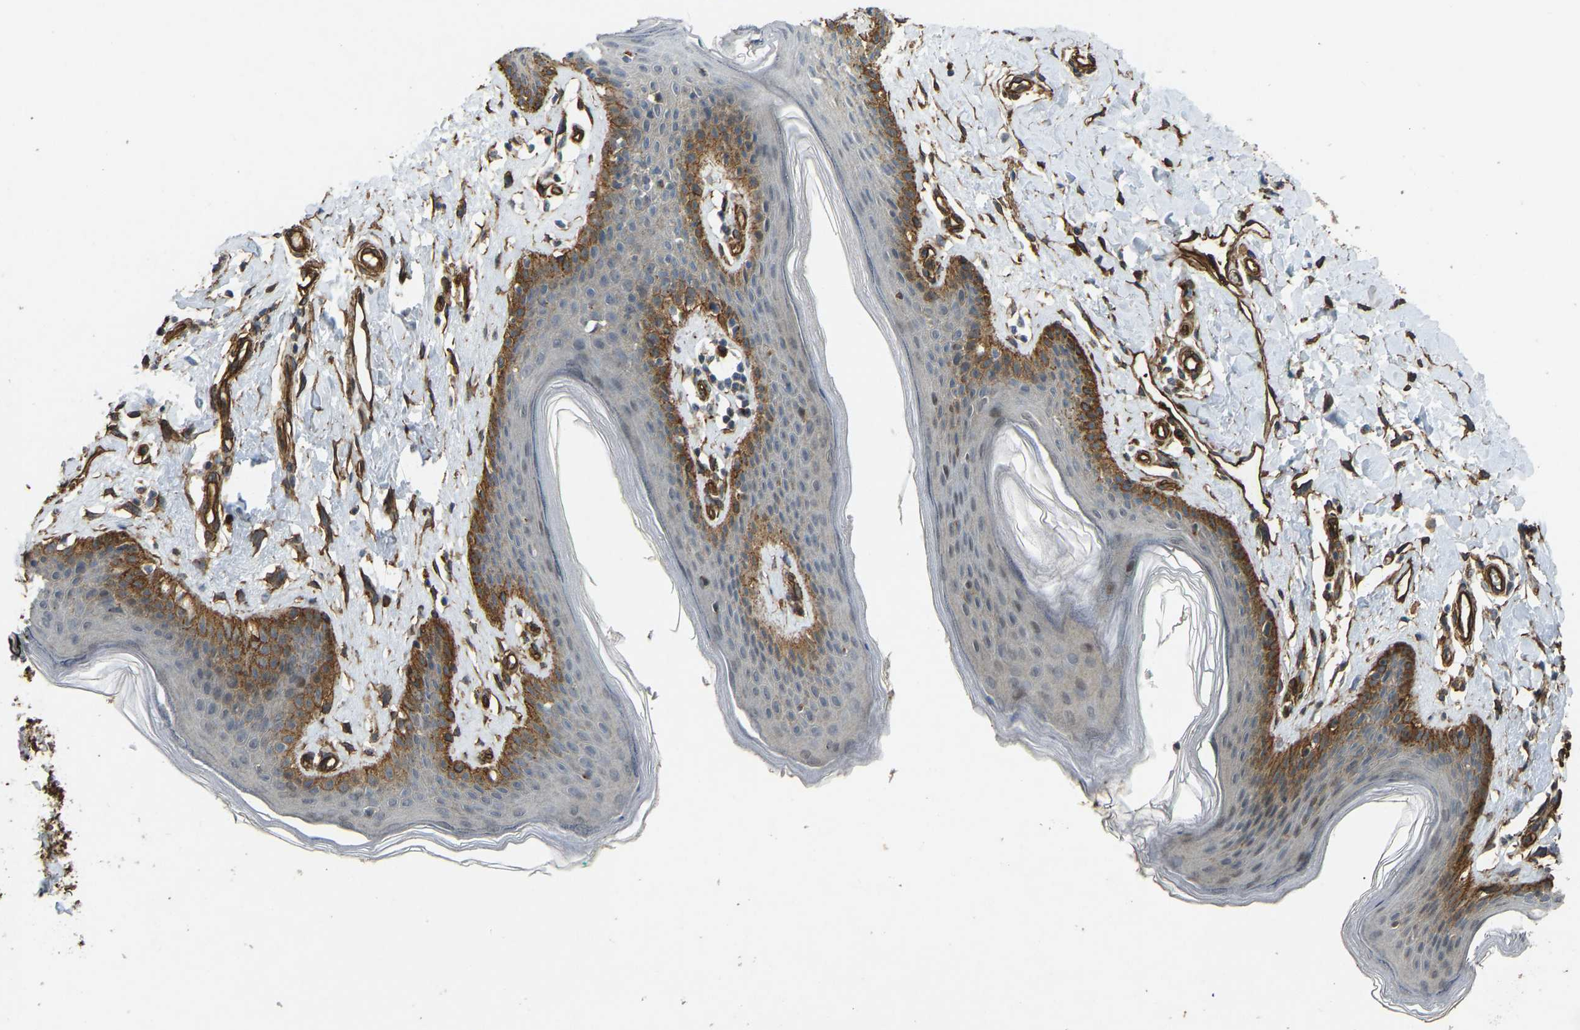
{"staining": {"intensity": "moderate", "quantity": "<25%", "location": "cytoplasmic/membranous"}, "tissue": "skin", "cell_type": "Epidermal cells", "image_type": "normal", "snomed": [{"axis": "morphology", "description": "Normal tissue, NOS"}, {"axis": "topography", "description": "Vulva"}], "caption": "Normal skin exhibits moderate cytoplasmic/membranous expression in about <25% of epidermal cells, visualized by immunohistochemistry.", "gene": "NMB", "patient": {"sex": "female", "age": 66}}